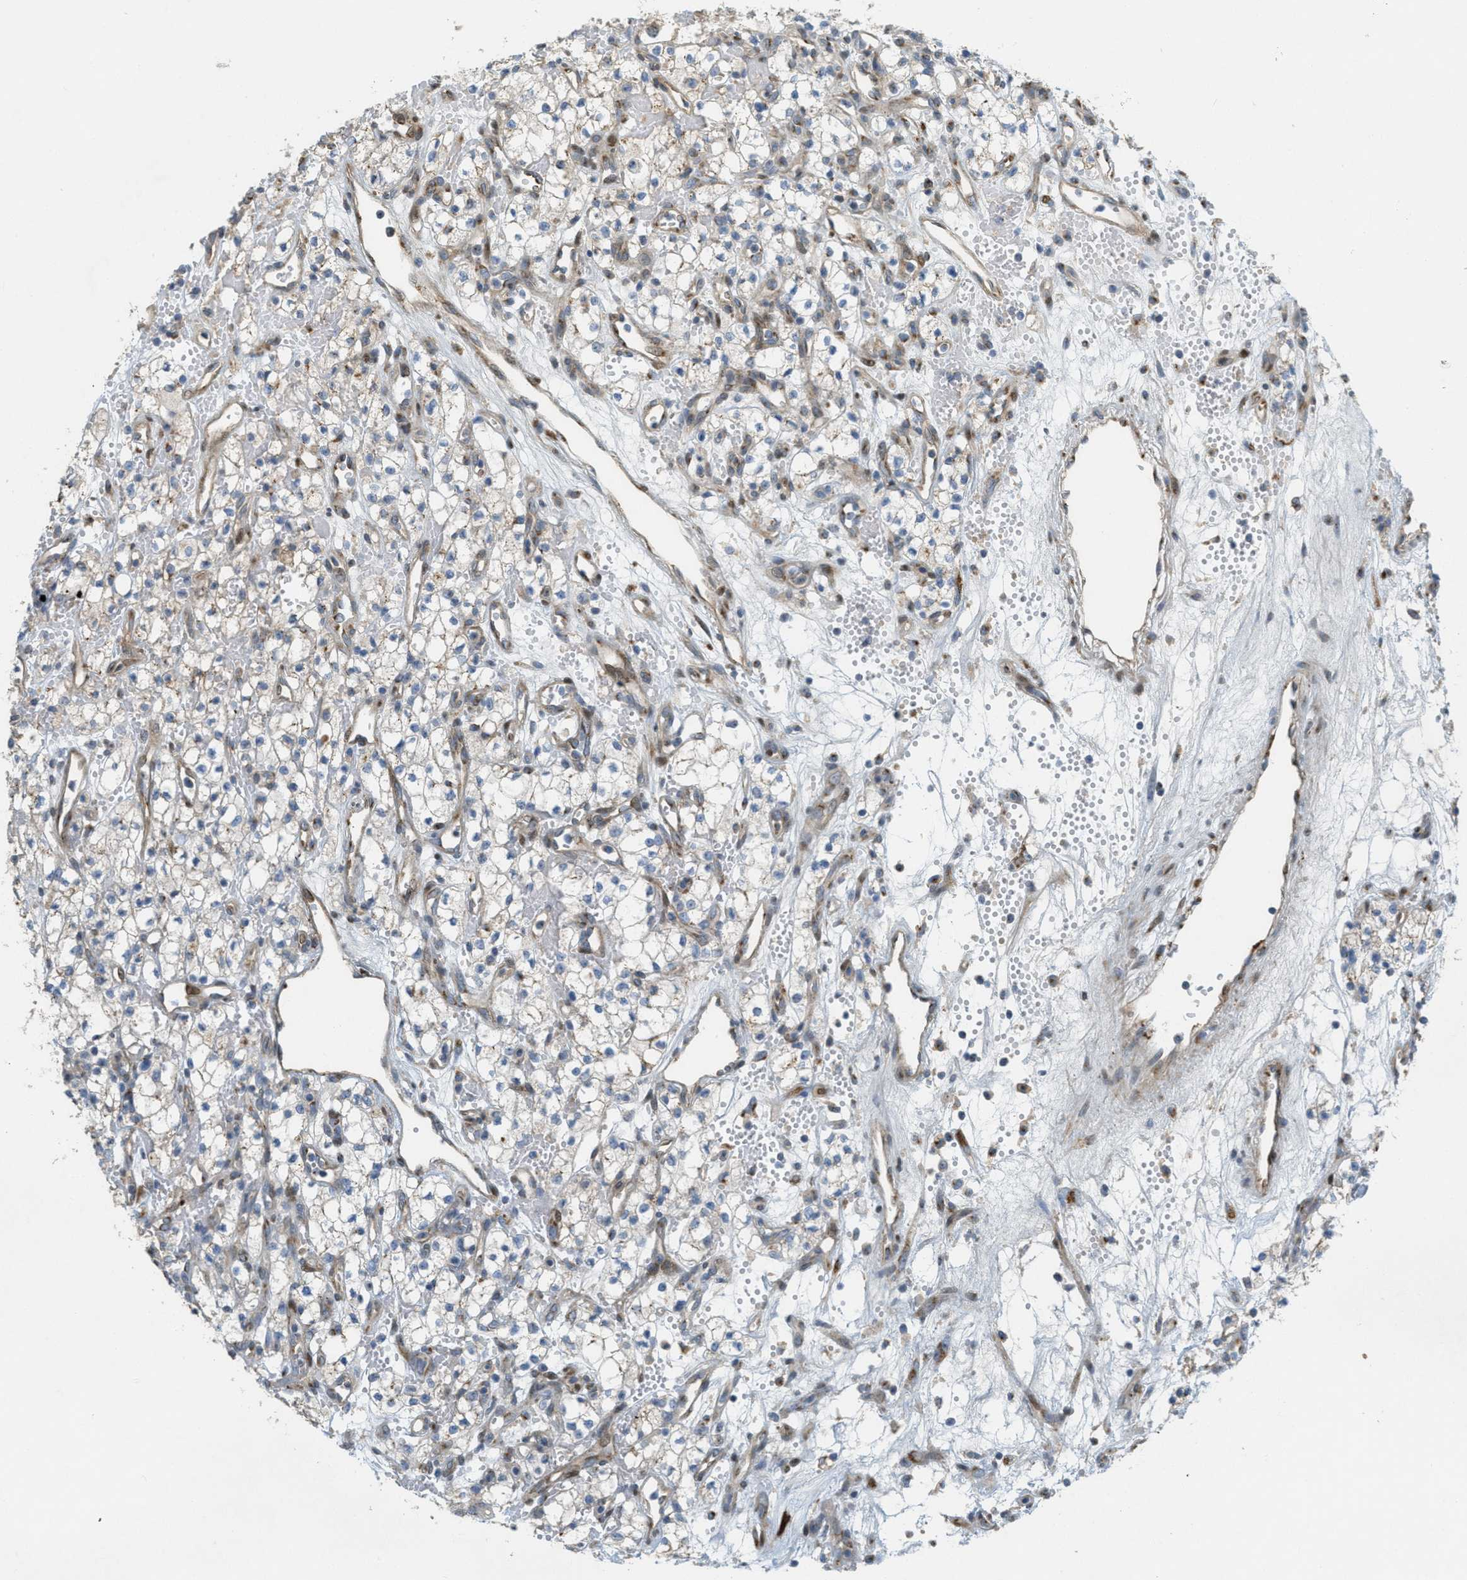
{"staining": {"intensity": "moderate", "quantity": ">75%", "location": "cytoplasmic/membranous"}, "tissue": "renal cancer", "cell_type": "Tumor cells", "image_type": "cancer", "snomed": [{"axis": "morphology", "description": "Adenocarcinoma, NOS"}, {"axis": "topography", "description": "Kidney"}], "caption": "There is medium levels of moderate cytoplasmic/membranous positivity in tumor cells of renal cancer (adenocarcinoma), as demonstrated by immunohistochemical staining (brown color).", "gene": "ZFPL1", "patient": {"sex": "male", "age": 59}}